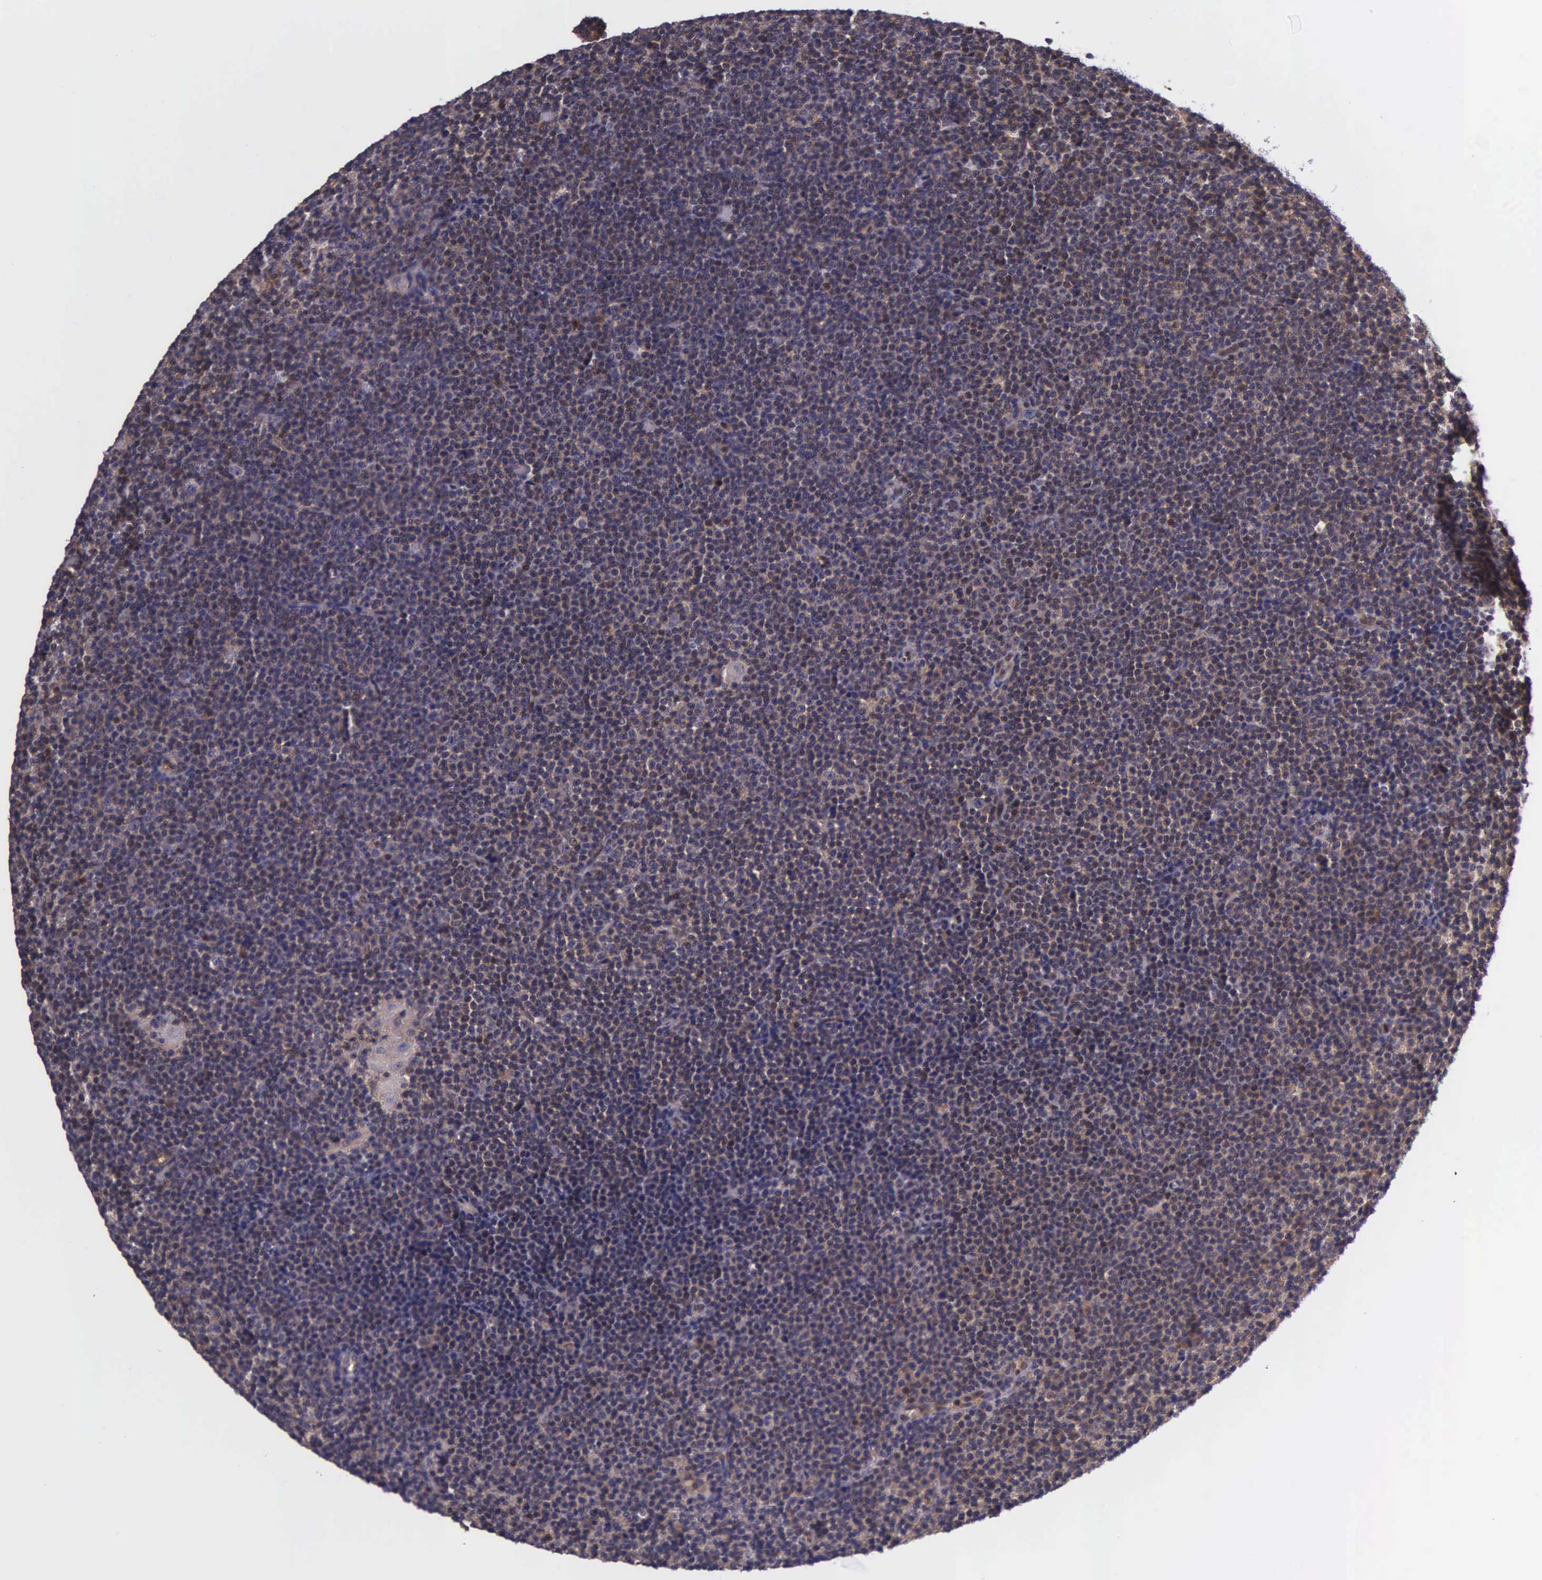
{"staining": {"intensity": "weak", "quantity": "25%-75%", "location": "cytoplasmic/membranous"}, "tissue": "lymphoma", "cell_type": "Tumor cells", "image_type": "cancer", "snomed": [{"axis": "morphology", "description": "Malignant lymphoma, non-Hodgkin's type, Low grade"}, {"axis": "topography", "description": "Lymph node"}], "caption": "Low-grade malignant lymphoma, non-Hodgkin's type was stained to show a protein in brown. There is low levels of weak cytoplasmic/membranous positivity in about 25%-75% of tumor cells.", "gene": "GMPR2", "patient": {"sex": "female", "age": 69}}